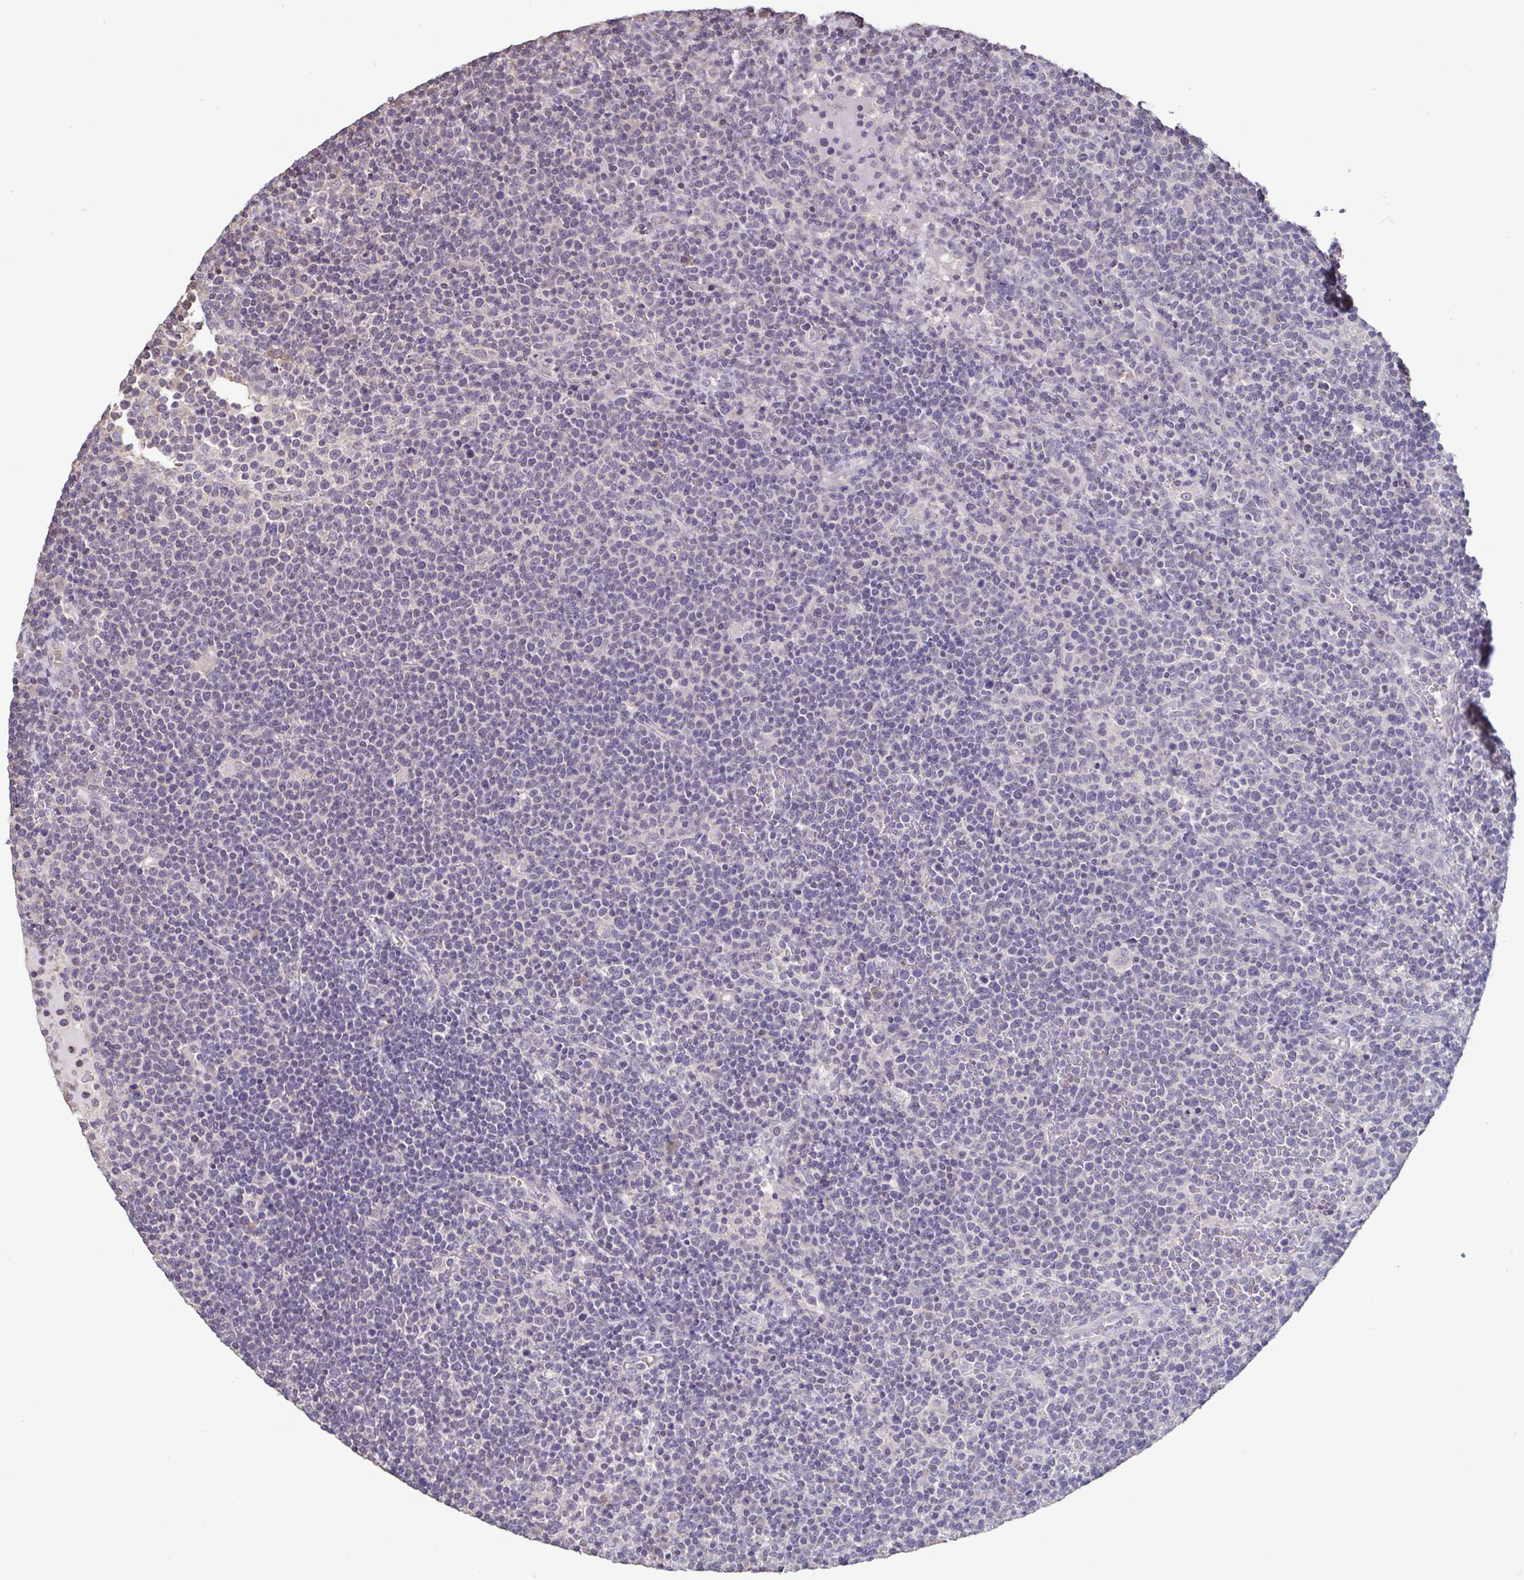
{"staining": {"intensity": "negative", "quantity": "none", "location": "none"}, "tissue": "lymphoma", "cell_type": "Tumor cells", "image_type": "cancer", "snomed": [{"axis": "morphology", "description": "Malignant lymphoma, non-Hodgkin's type, High grade"}, {"axis": "topography", "description": "Lymph node"}], "caption": "DAB immunohistochemical staining of high-grade malignant lymphoma, non-Hodgkin's type demonstrates no significant positivity in tumor cells. (DAB IHC visualized using brightfield microscopy, high magnification).", "gene": "ACTRT2", "patient": {"sex": "male", "age": 61}}